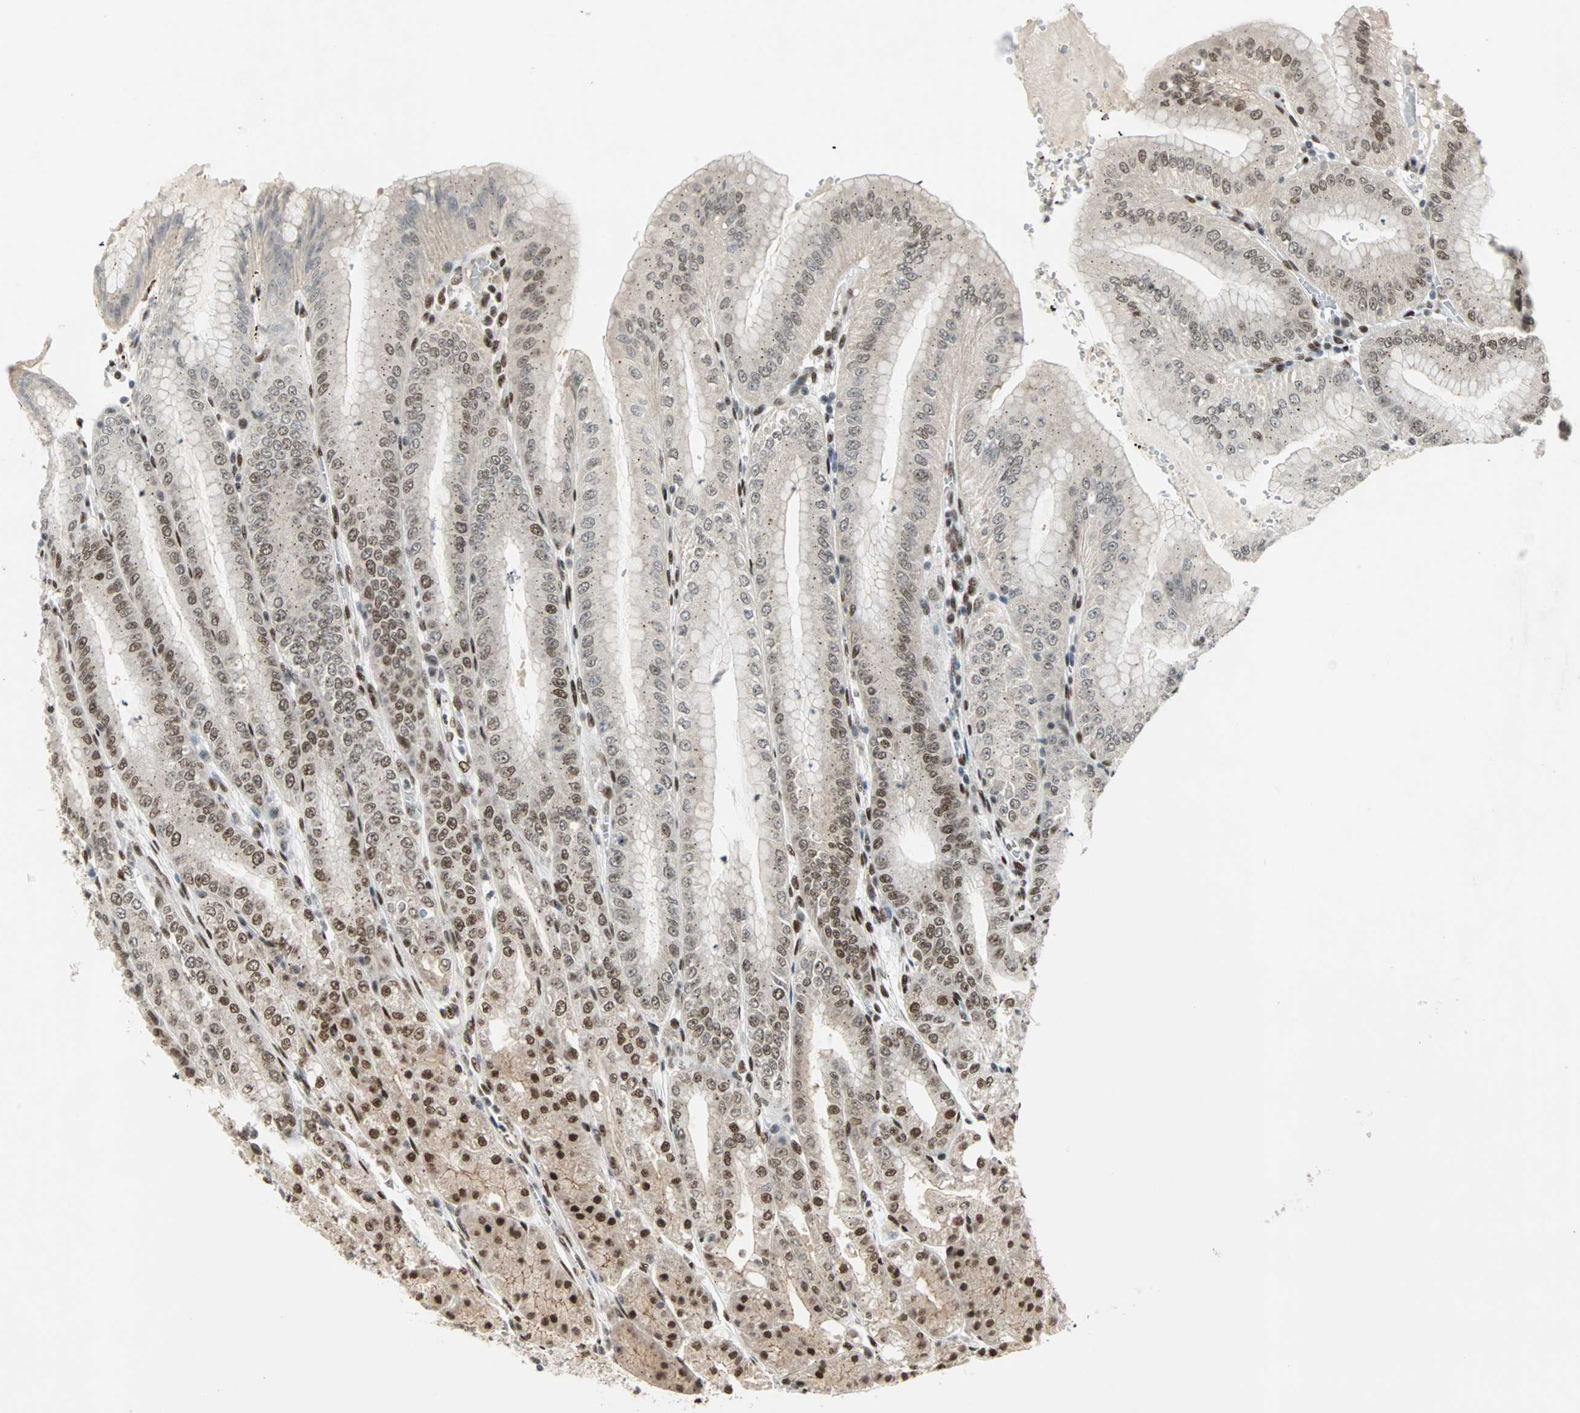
{"staining": {"intensity": "strong", "quantity": ">75%", "location": "nuclear"}, "tissue": "stomach", "cell_type": "Glandular cells", "image_type": "normal", "snomed": [{"axis": "morphology", "description": "Normal tissue, NOS"}, {"axis": "topography", "description": "Stomach, lower"}], "caption": "The photomicrograph reveals a brown stain indicating the presence of a protein in the nuclear of glandular cells in stomach.", "gene": "BLM", "patient": {"sex": "male", "age": 71}}